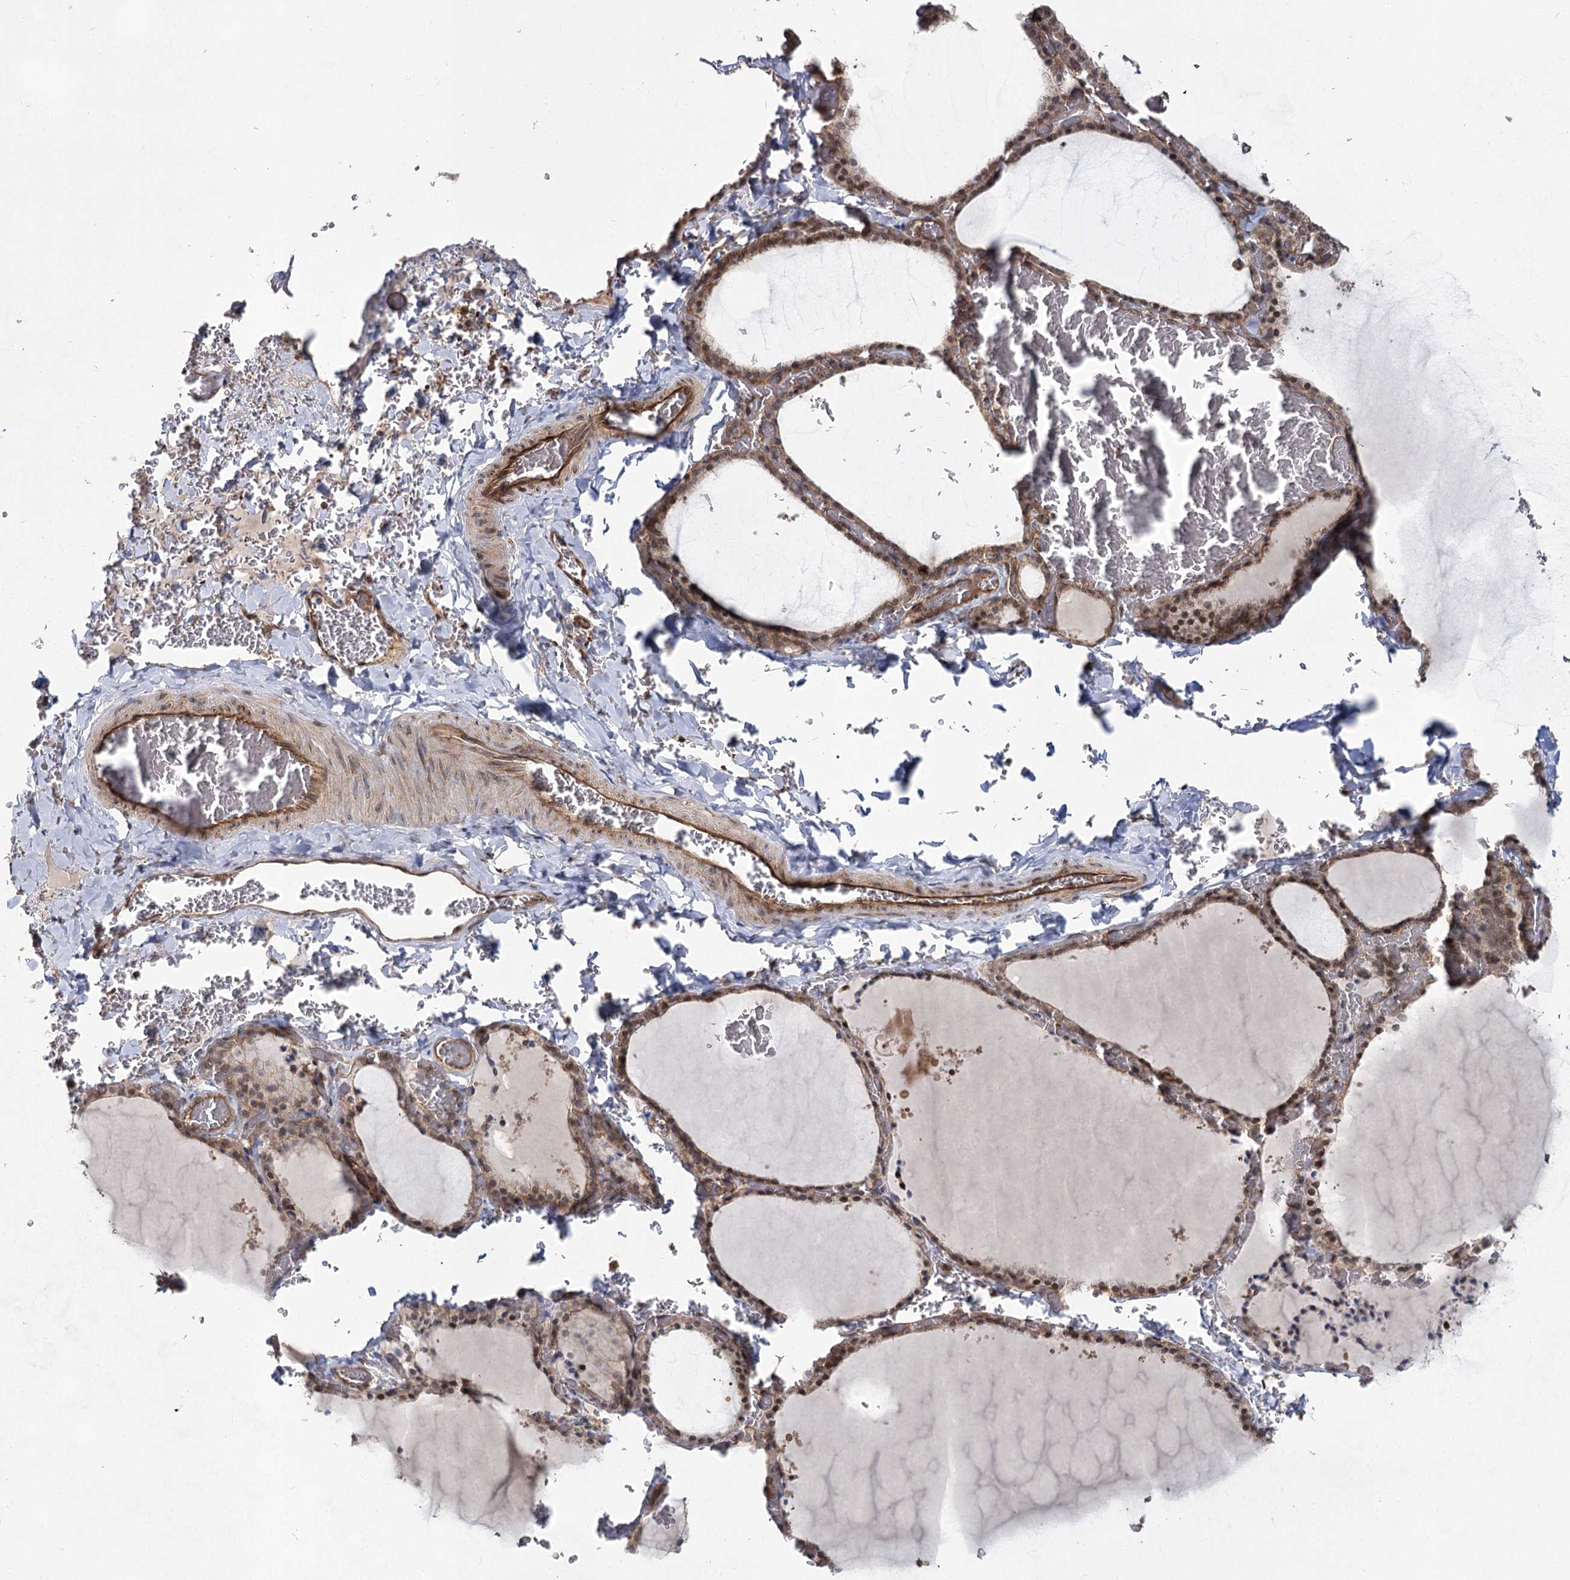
{"staining": {"intensity": "moderate", "quantity": "25%-75%", "location": "cytoplasmic/membranous"}, "tissue": "thyroid gland", "cell_type": "Glandular cells", "image_type": "normal", "snomed": [{"axis": "morphology", "description": "Normal tissue, NOS"}, {"axis": "topography", "description": "Thyroid gland"}], "caption": "DAB immunohistochemical staining of normal human thyroid gland demonstrates moderate cytoplasmic/membranous protein expression in about 25%-75% of glandular cells.", "gene": "IQSEC1", "patient": {"sex": "female", "age": 39}}